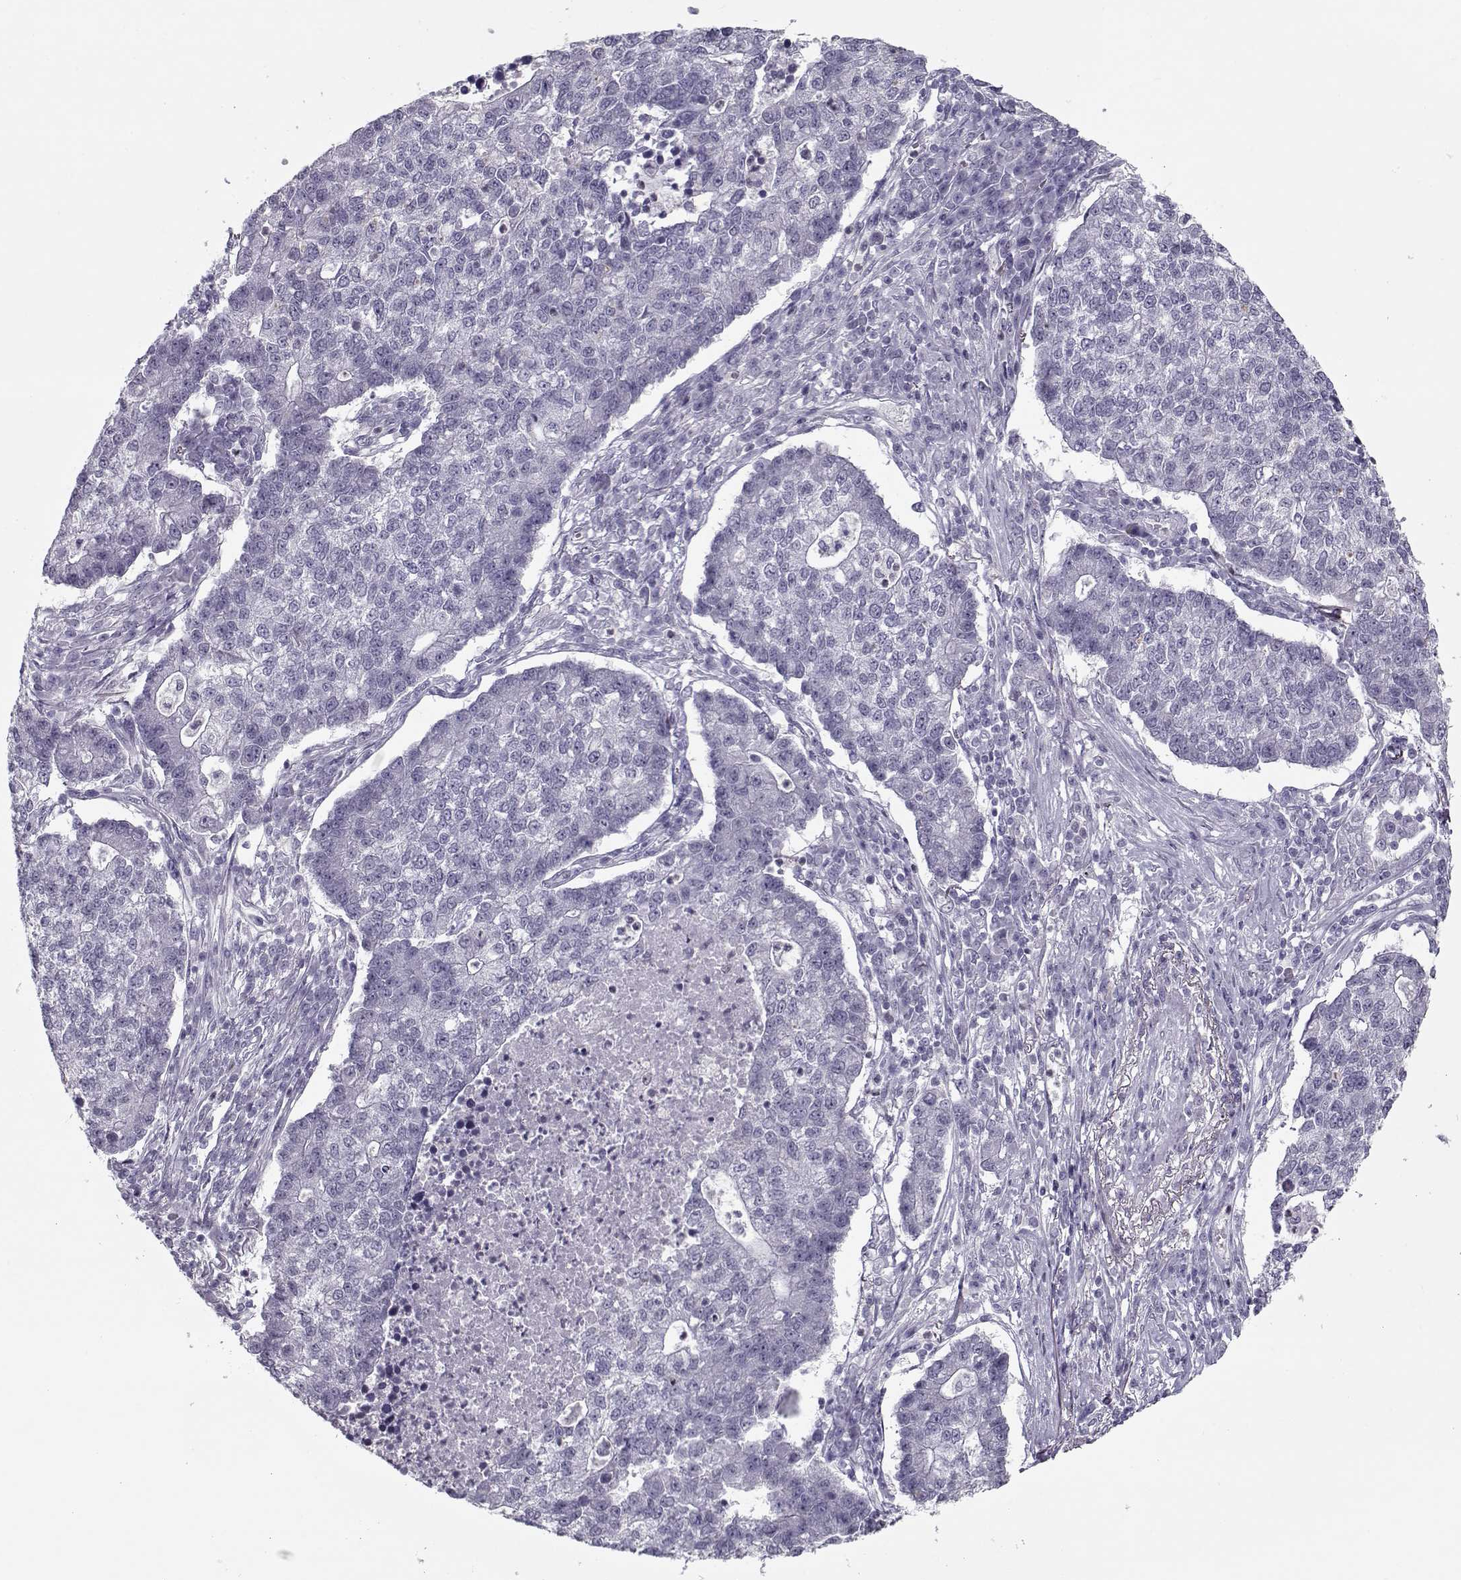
{"staining": {"intensity": "negative", "quantity": "none", "location": "none"}, "tissue": "lung cancer", "cell_type": "Tumor cells", "image_type": "cancer", "snomed": [{"axis": "morphology", "description": "Adenocarcinoma, NOS"}, {"axis": "topography", "description": "Lung"}], "caption": "Protein analysis of lung cancer exhibits no significant staining in tumor cells.", "gene": "CIBAR1", "patient": {"sex": "male", "age": 57}}